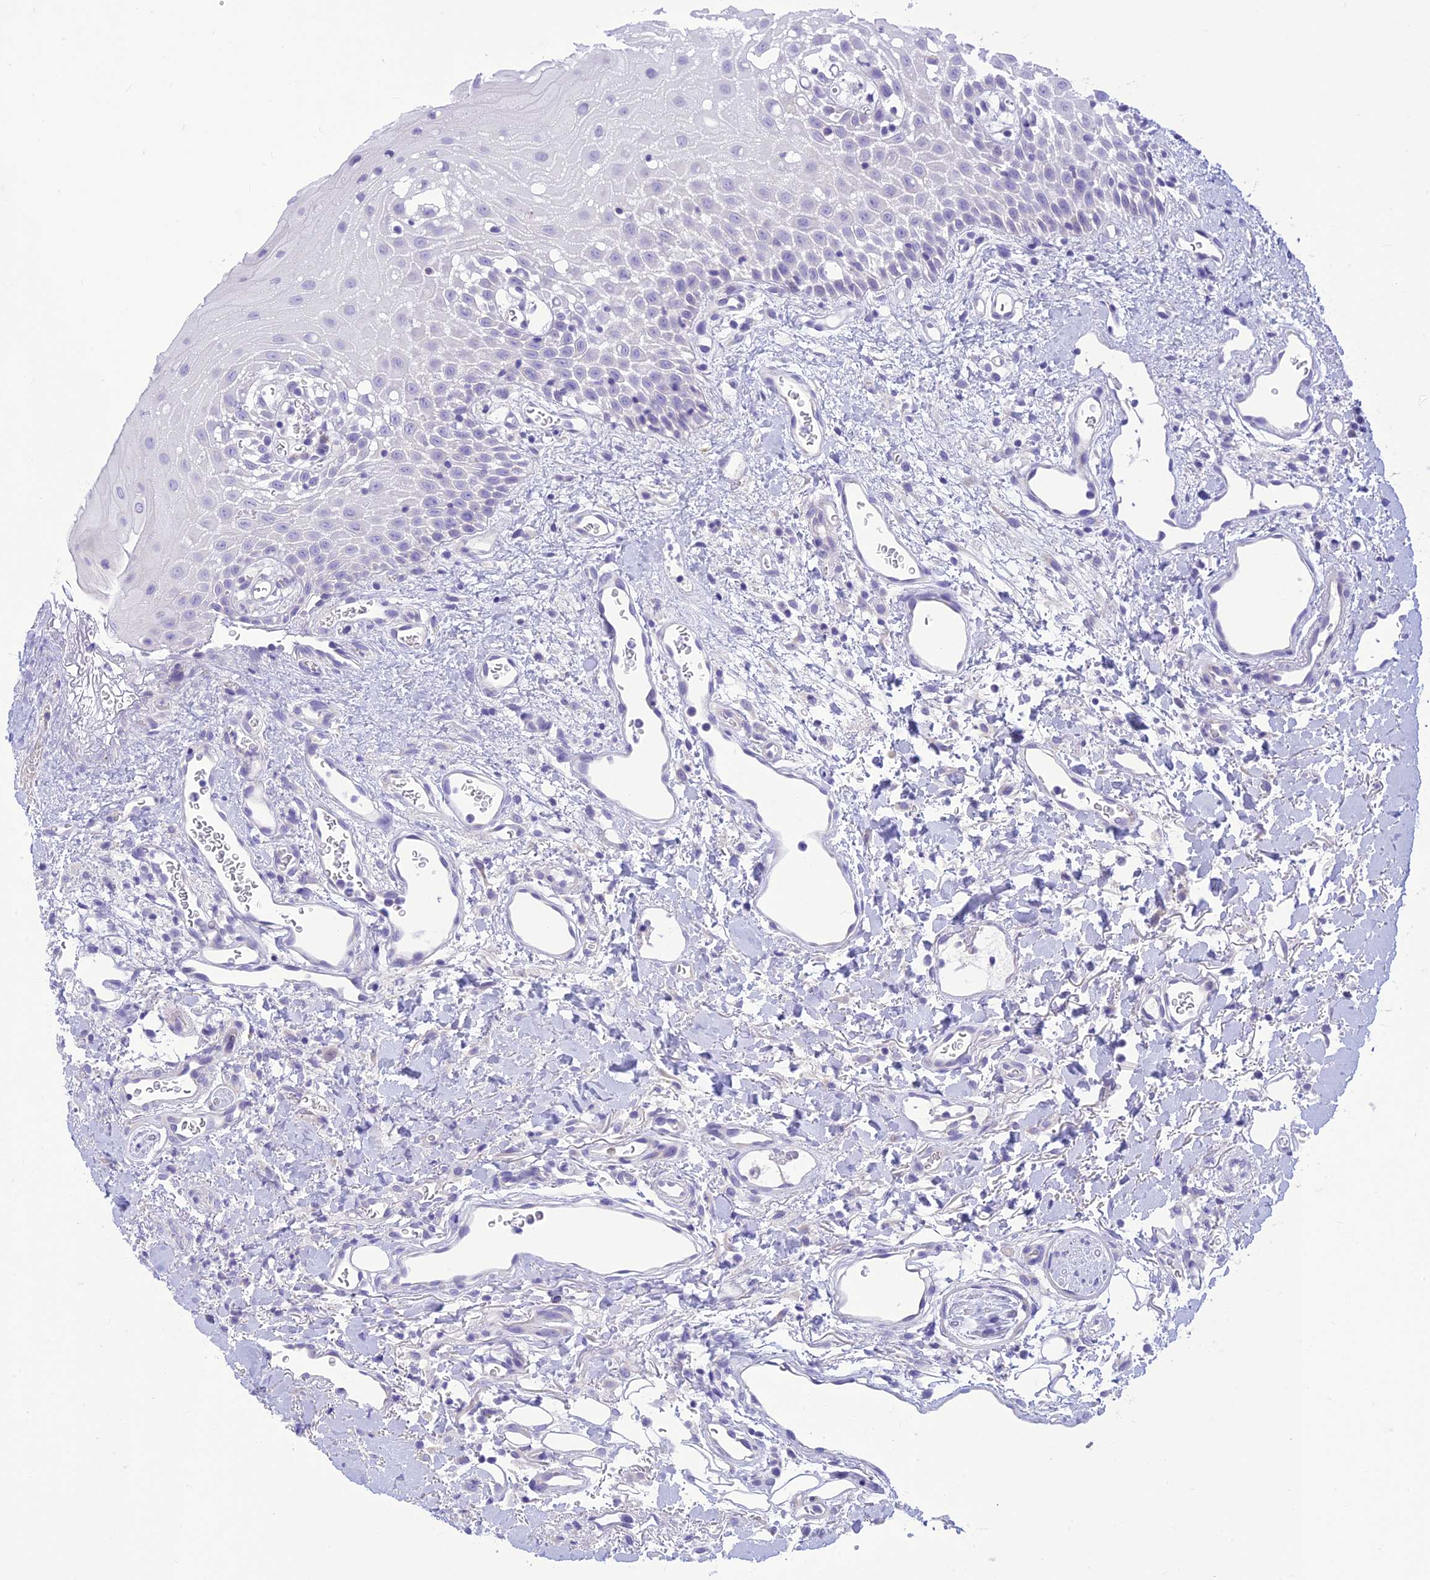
{"staining": {"intensity": "negative", "quantity": "none", "location": "none"}, "tissue": "oral mucosa", "cell_type": "Squamous epithelial cells", "image_type": "normal", "snomed": [{"axis": "morphology", "description": "Normal tissue, NOS"}, {"axis": "topography", "description": "Oral tissue"}], "caption": "The image reveals no significant expression in squamous epithelial cells of oral mucosa.", "gene": "DHDH", "patient": {"sex": "female", "age": 70}}